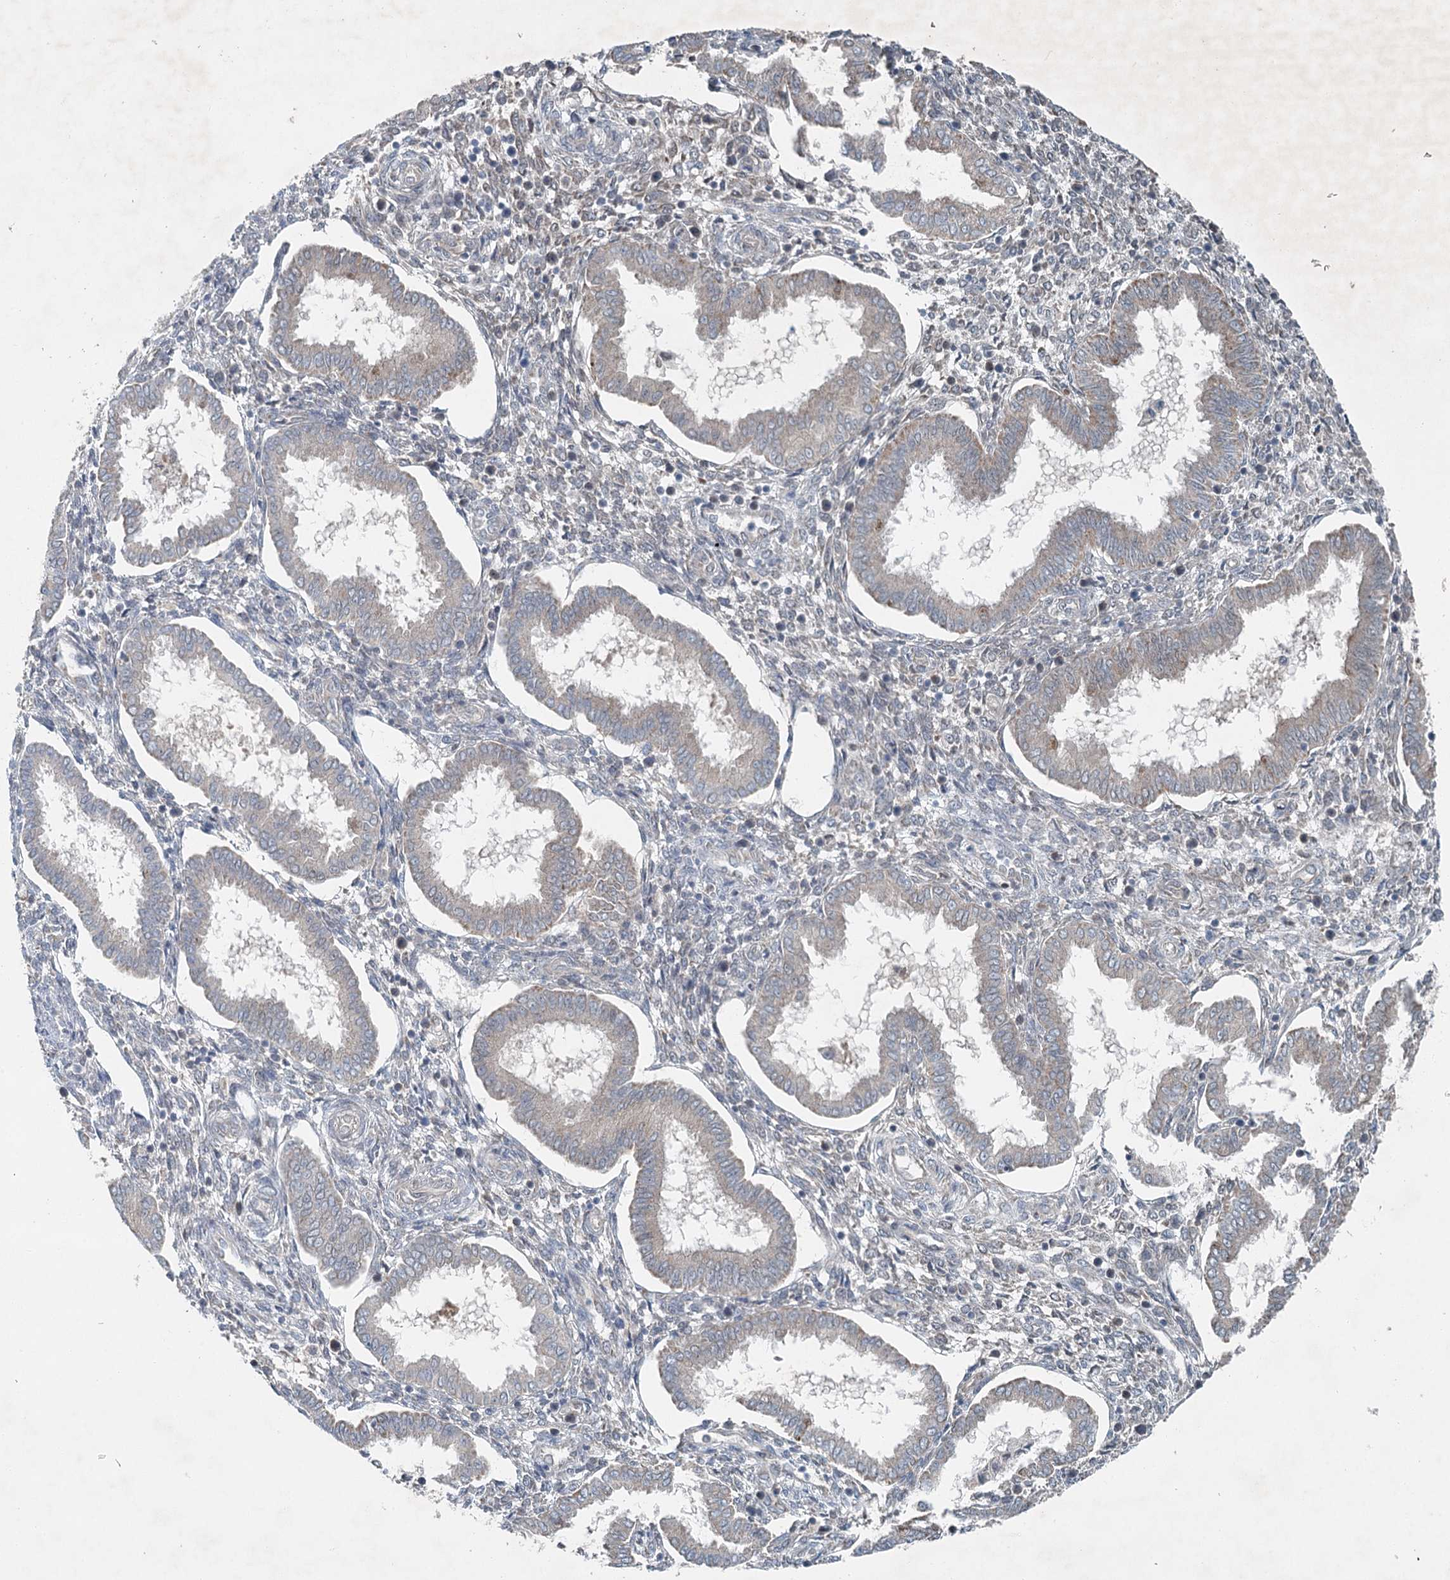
{"staining": {"intensity": "negative", "quantity": "none", "location": "none"}, "tissue": "endometrium", "cell_type": "Cells in endometrial stroma", "image_type": "normal", "snomed": [{"axis": "morphology", "description": "Normal tissue, NOS"}, {"axis": "topography", "description": "Endometrium"}], "caption": "The image exhibits no staining of cells in endometrial stroma in normal endometrium.", "gene": "CHCHD5", "patient": {"sex": "female", "age": 24}}